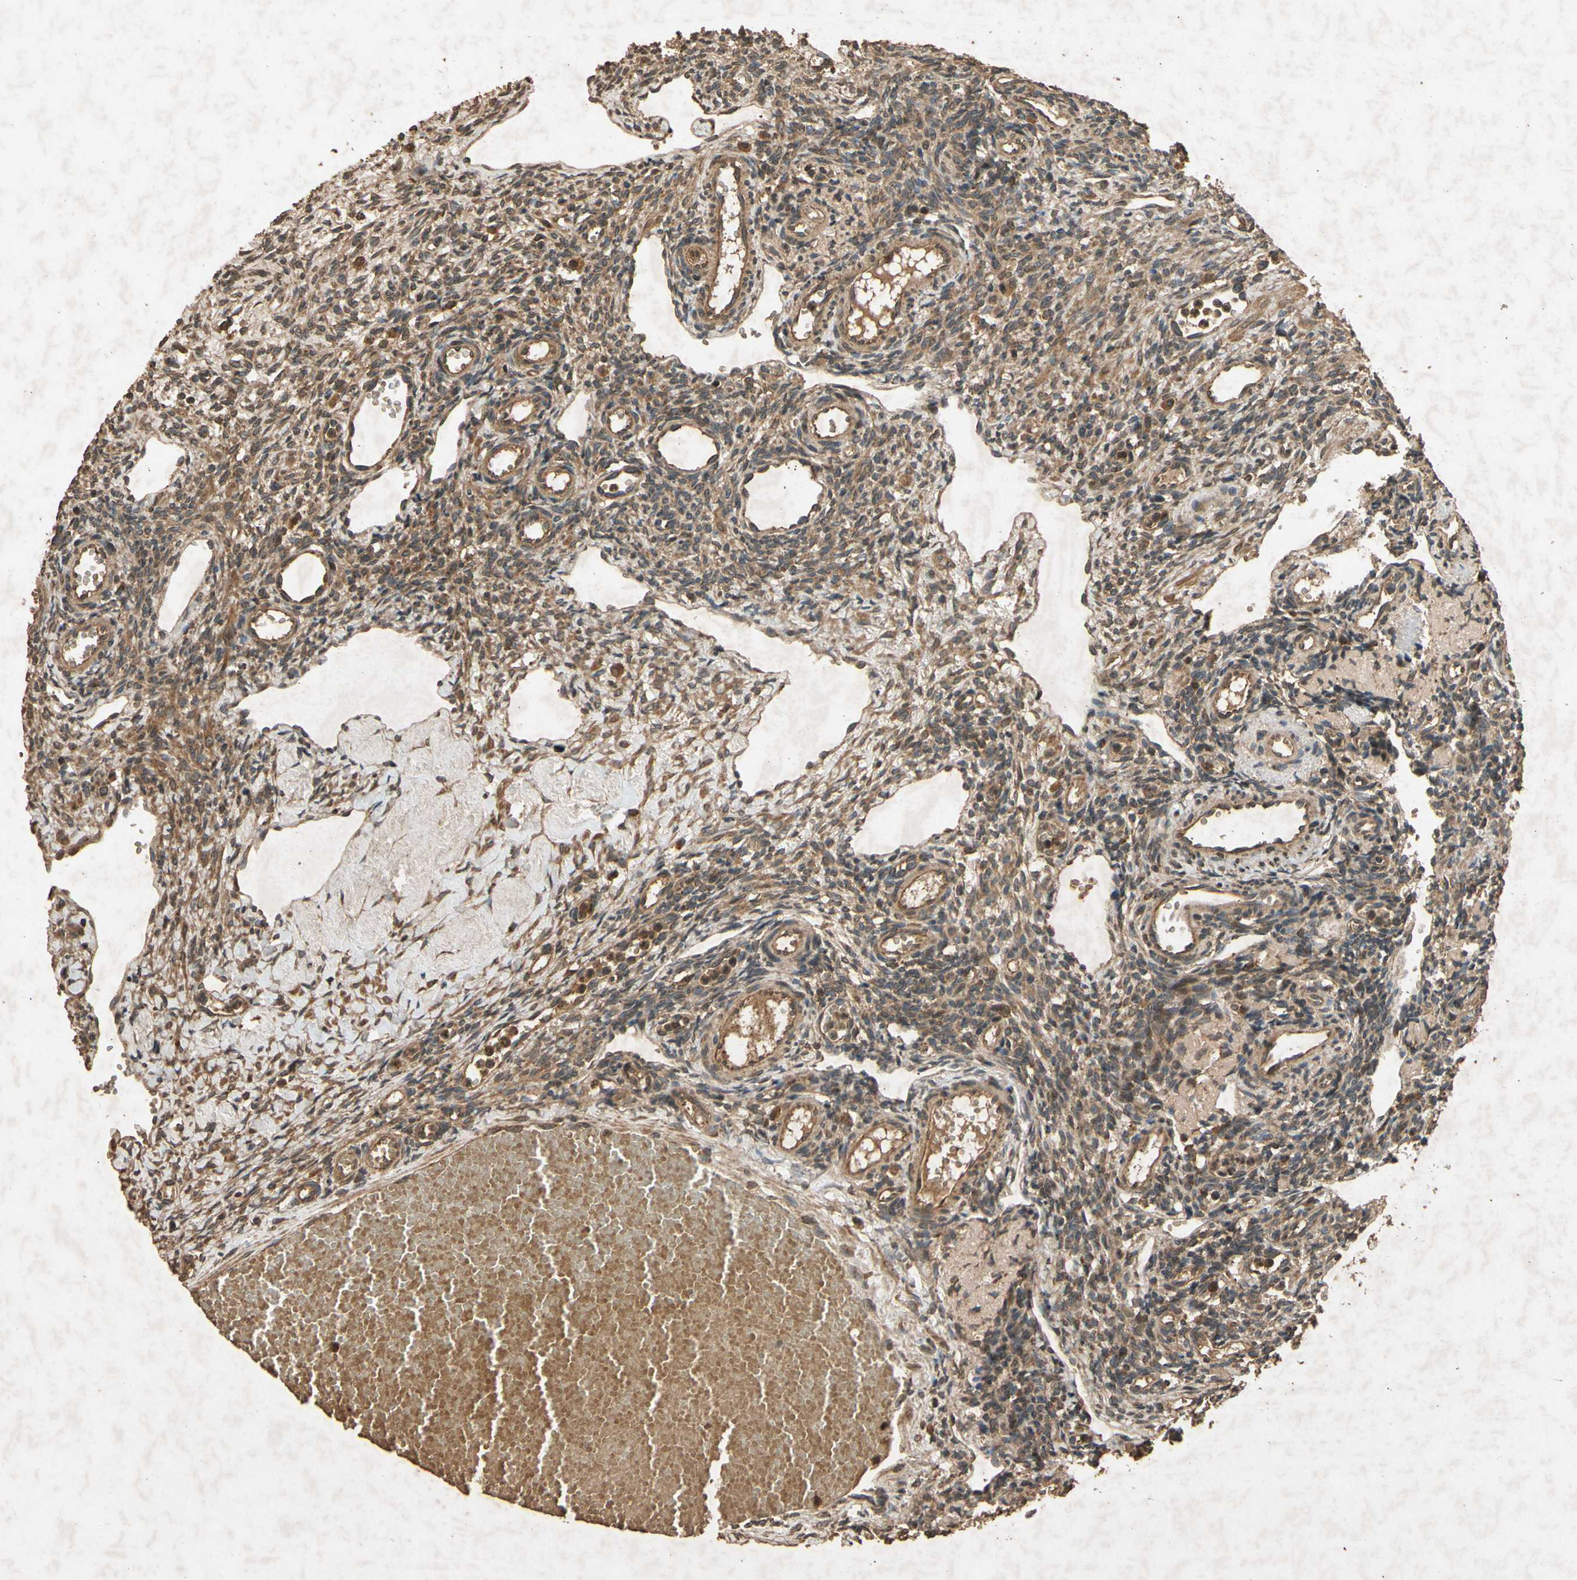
{"staining": {"intensity": "moderate", "quantity": ">75%", "location": "cytoplasmic/membranous"}, "tissue": "ovary", "cell_type": "Ovarian stroma cells", "image_type": "normal", "snomed": [{"axis": "morphology", "description": "Normal tissue, NOS"}, {"axis": "topography", "description": "Ovary"}], "caption": "Protein staining shows moderate cytoplasmic/membranous positivity in about >75% of ovarian stroma cells in normal ovary. (DAB = brown stain, brightfield microscopy at high magnification).", "gene": "TXN2", "patient": {"sex": "female", "age": 33}}